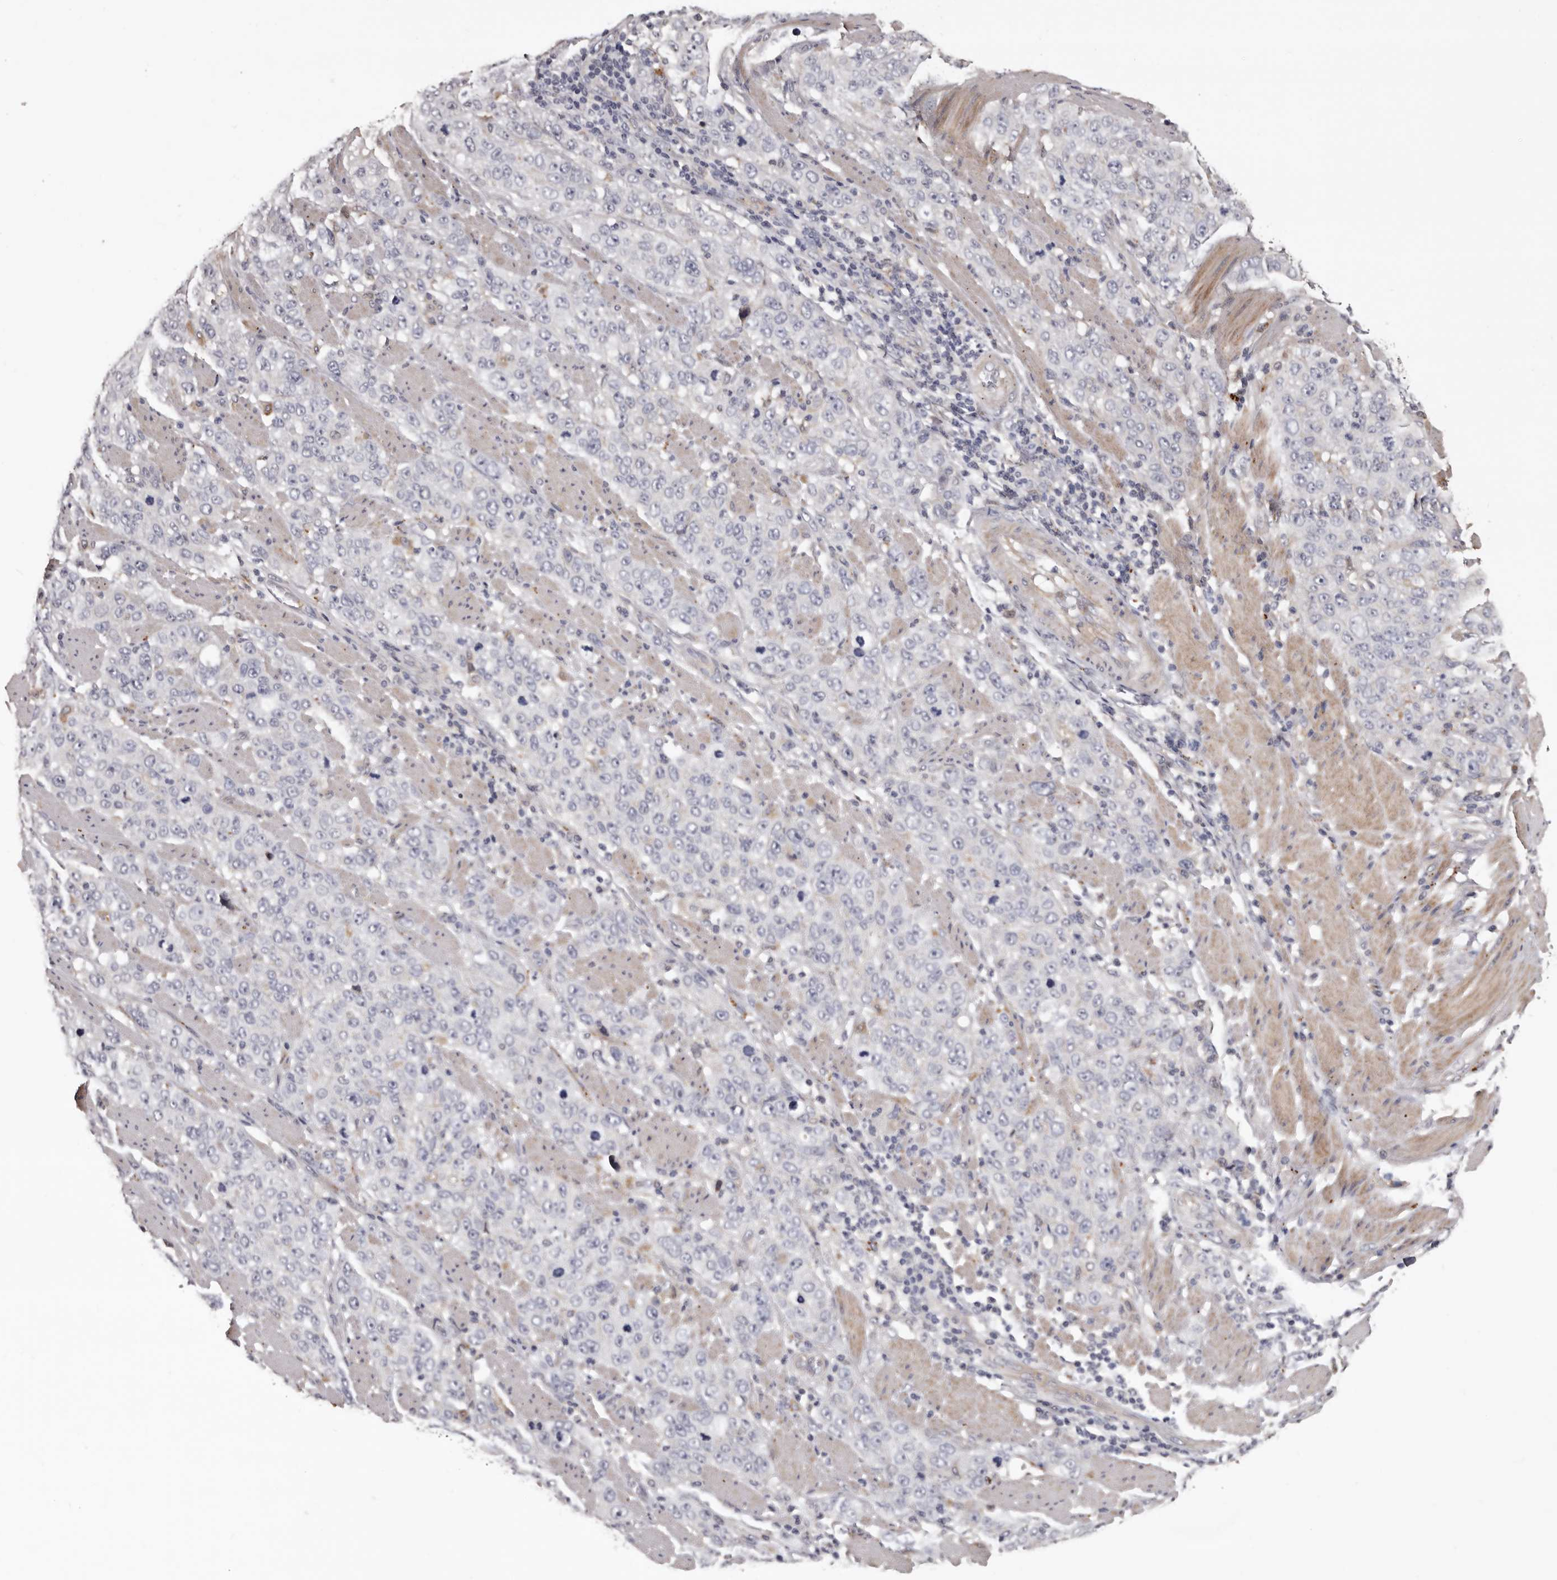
{"staining": {"intensity": "negative", "quantity": "none", "location": "none"}, "tissue": "stomach cancer", "cell_type": "Tumor cells", "image_type": "cancer", "snomed": [{"axis": "morphology", "description": "Adenocarcinoma, NOS"}, {"axis": "topography", "description": "Stomach"}], "caption": "This is an immunohistochemistry photomicrograph of stomach cancer. There is no expression in tumor cells.", "gene": "SLC10A4", "patient": {"sex": "male", "age": 48}}